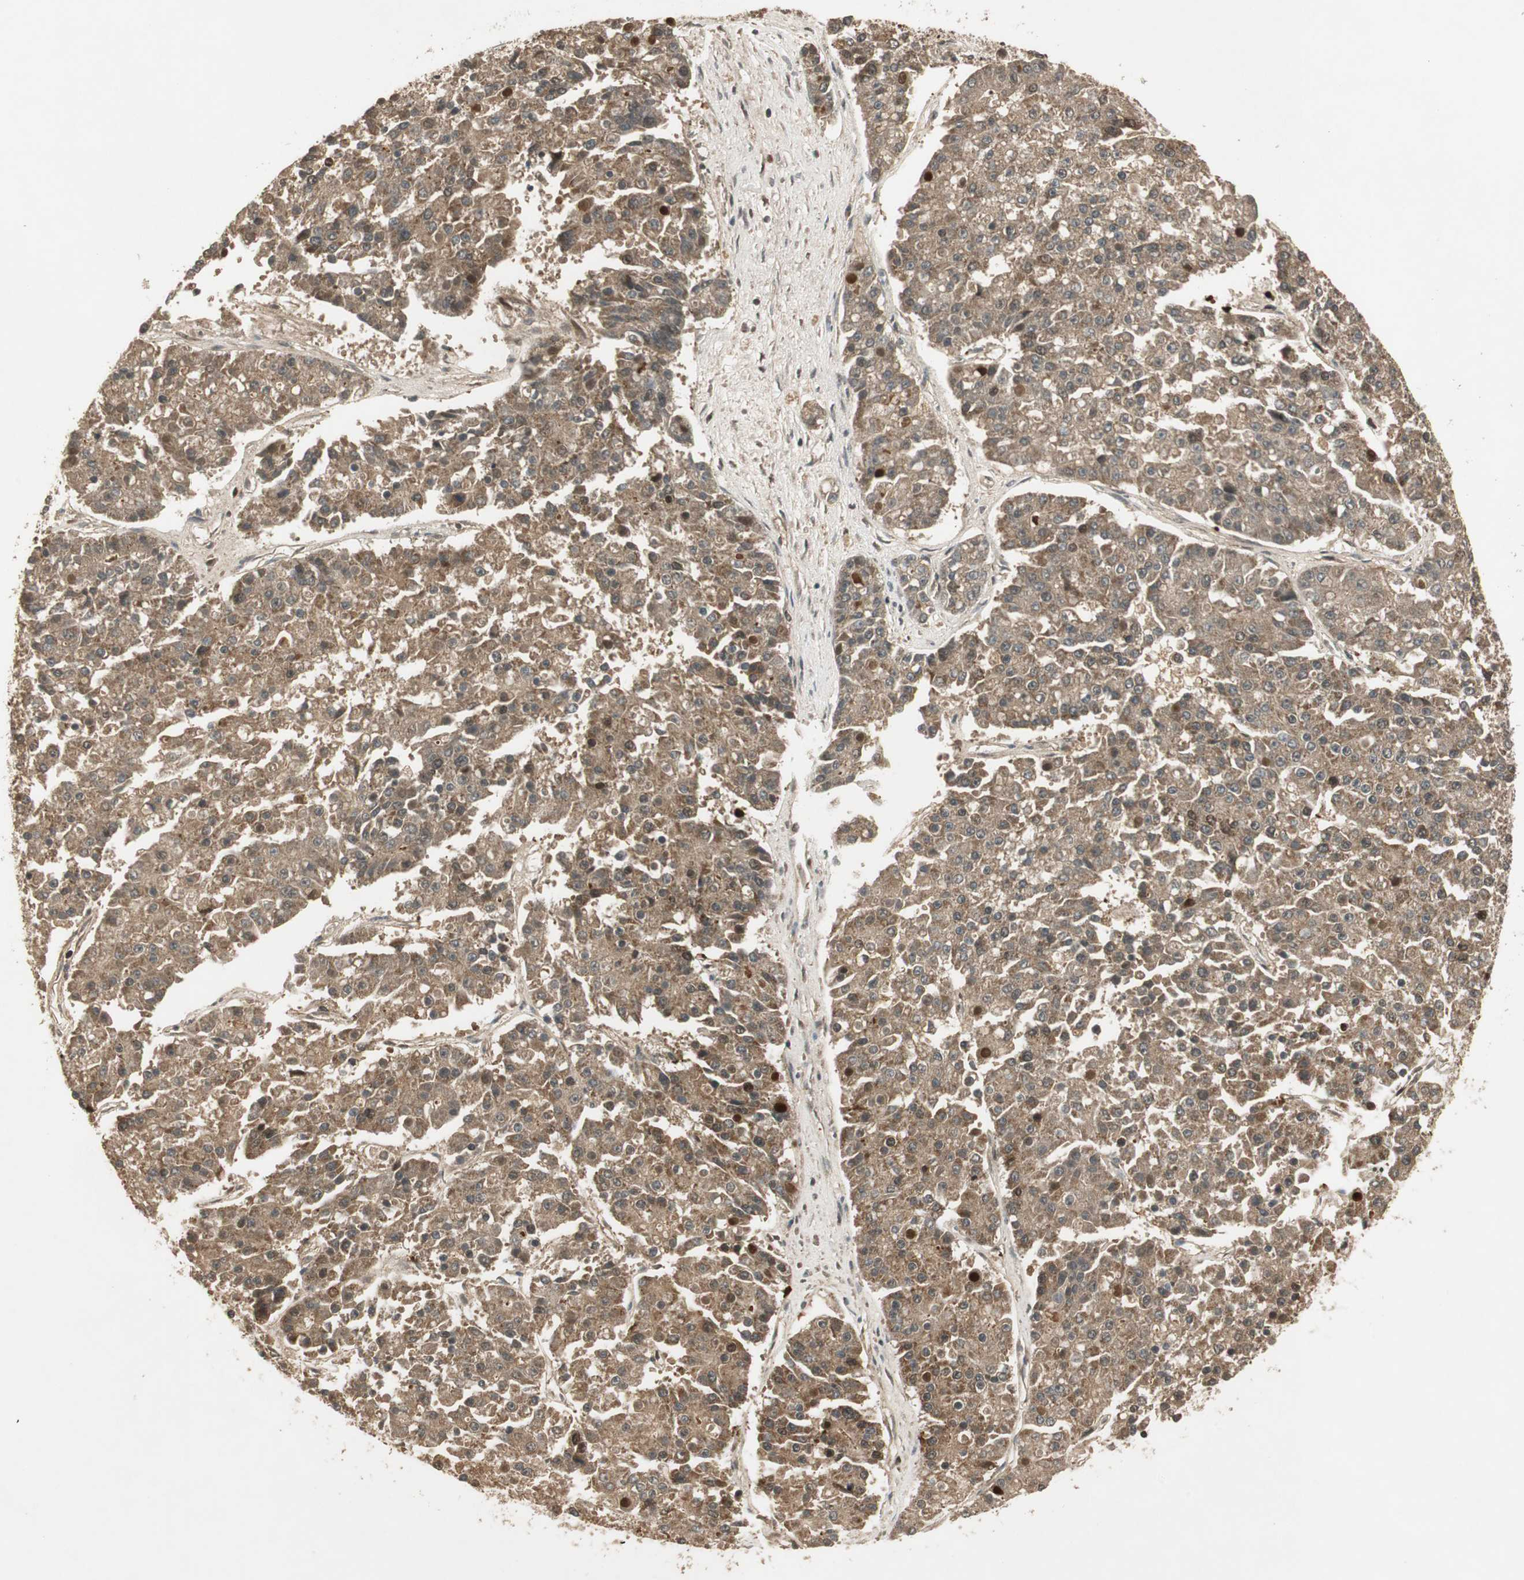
{"staining": {"intensity": "moderate", "quantity": ">75%", "location": "cytoplasmic/membranous,nuclear"}, "tissue": "pancreatic cancer", "cell_type": "Tumor cells", "image_type": "cancer", "snomed": [{"axis": "morphology", "description": "Adenocarcinoma, NOS"}, {"axis": "topography", "description": "Pancreas"}], "caption": "The micrograph reveals immunohistochemical staining of adenocarcinoma (pancreatic). There is moderate cytoplasmic/membranous and nuclear positivity is seen in about >75% of tumor cells.", "gene": "RPA3", "patient": {"sex": "male", "age": 50}}